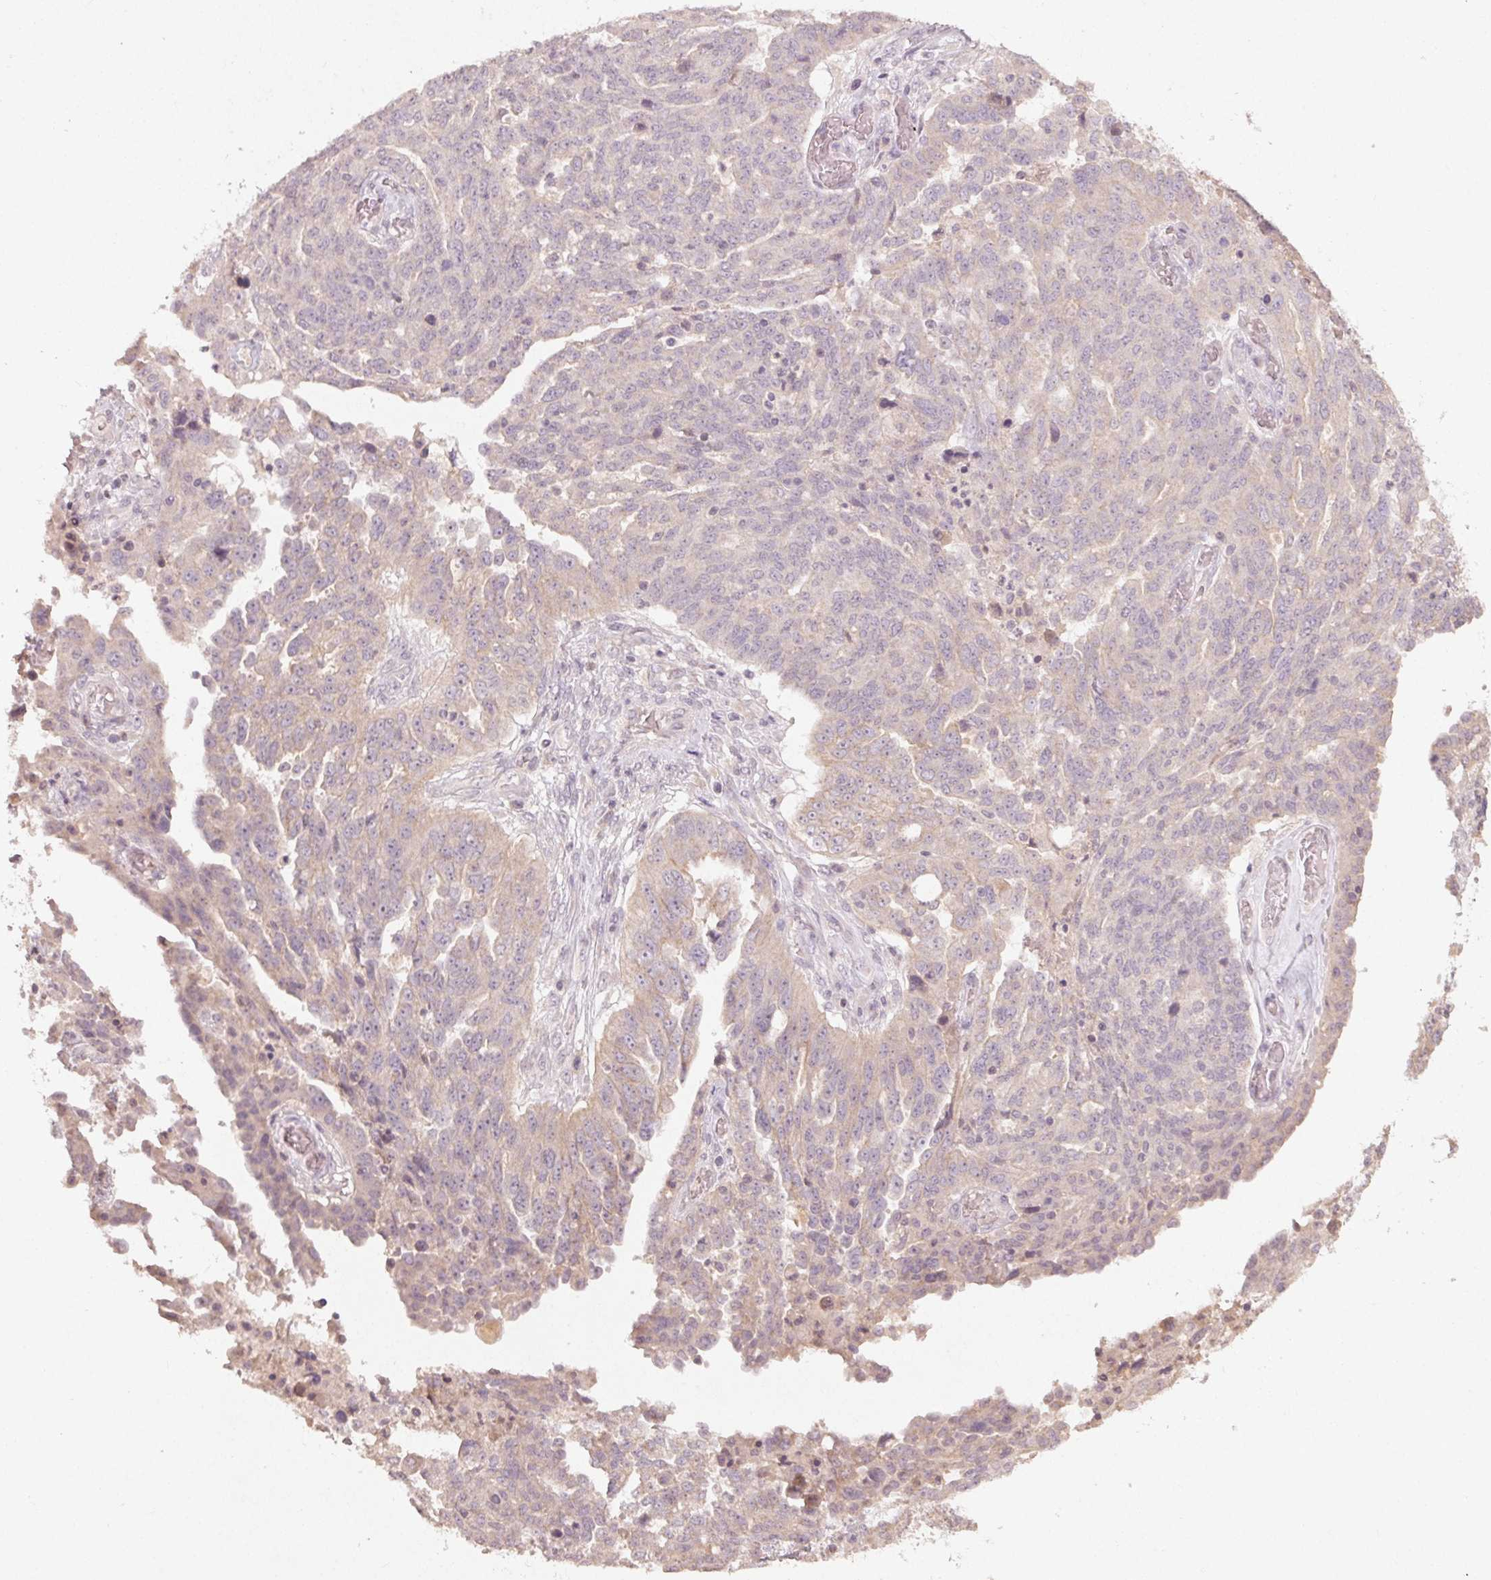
{"staining": {"intensity": "weak", "quantity": "25%-75%", "location": "cytoplasmic/membranous"}, "tissue": "ovarian cancer", "cell_type": "Tumor cells", "image_type": "cancer", "snomed": [{"axis": "morphology", "description": "Cystadenocarcinoma, serous, NOS"}, {"axis": "topography", "description": "Ovary"}], "caption": "Immunohistochemistry (DAB) staining of human ovarian cancer displays weak cytoplasmic/membranous protein staining in about 25%-75% of tumor cells. (DAB (3,3'-diaminobenzidine) IHC with brightfield microscopy, high magnification).", "gene": "KLRC3", "patient": {"sex": "female", "age": 67}}